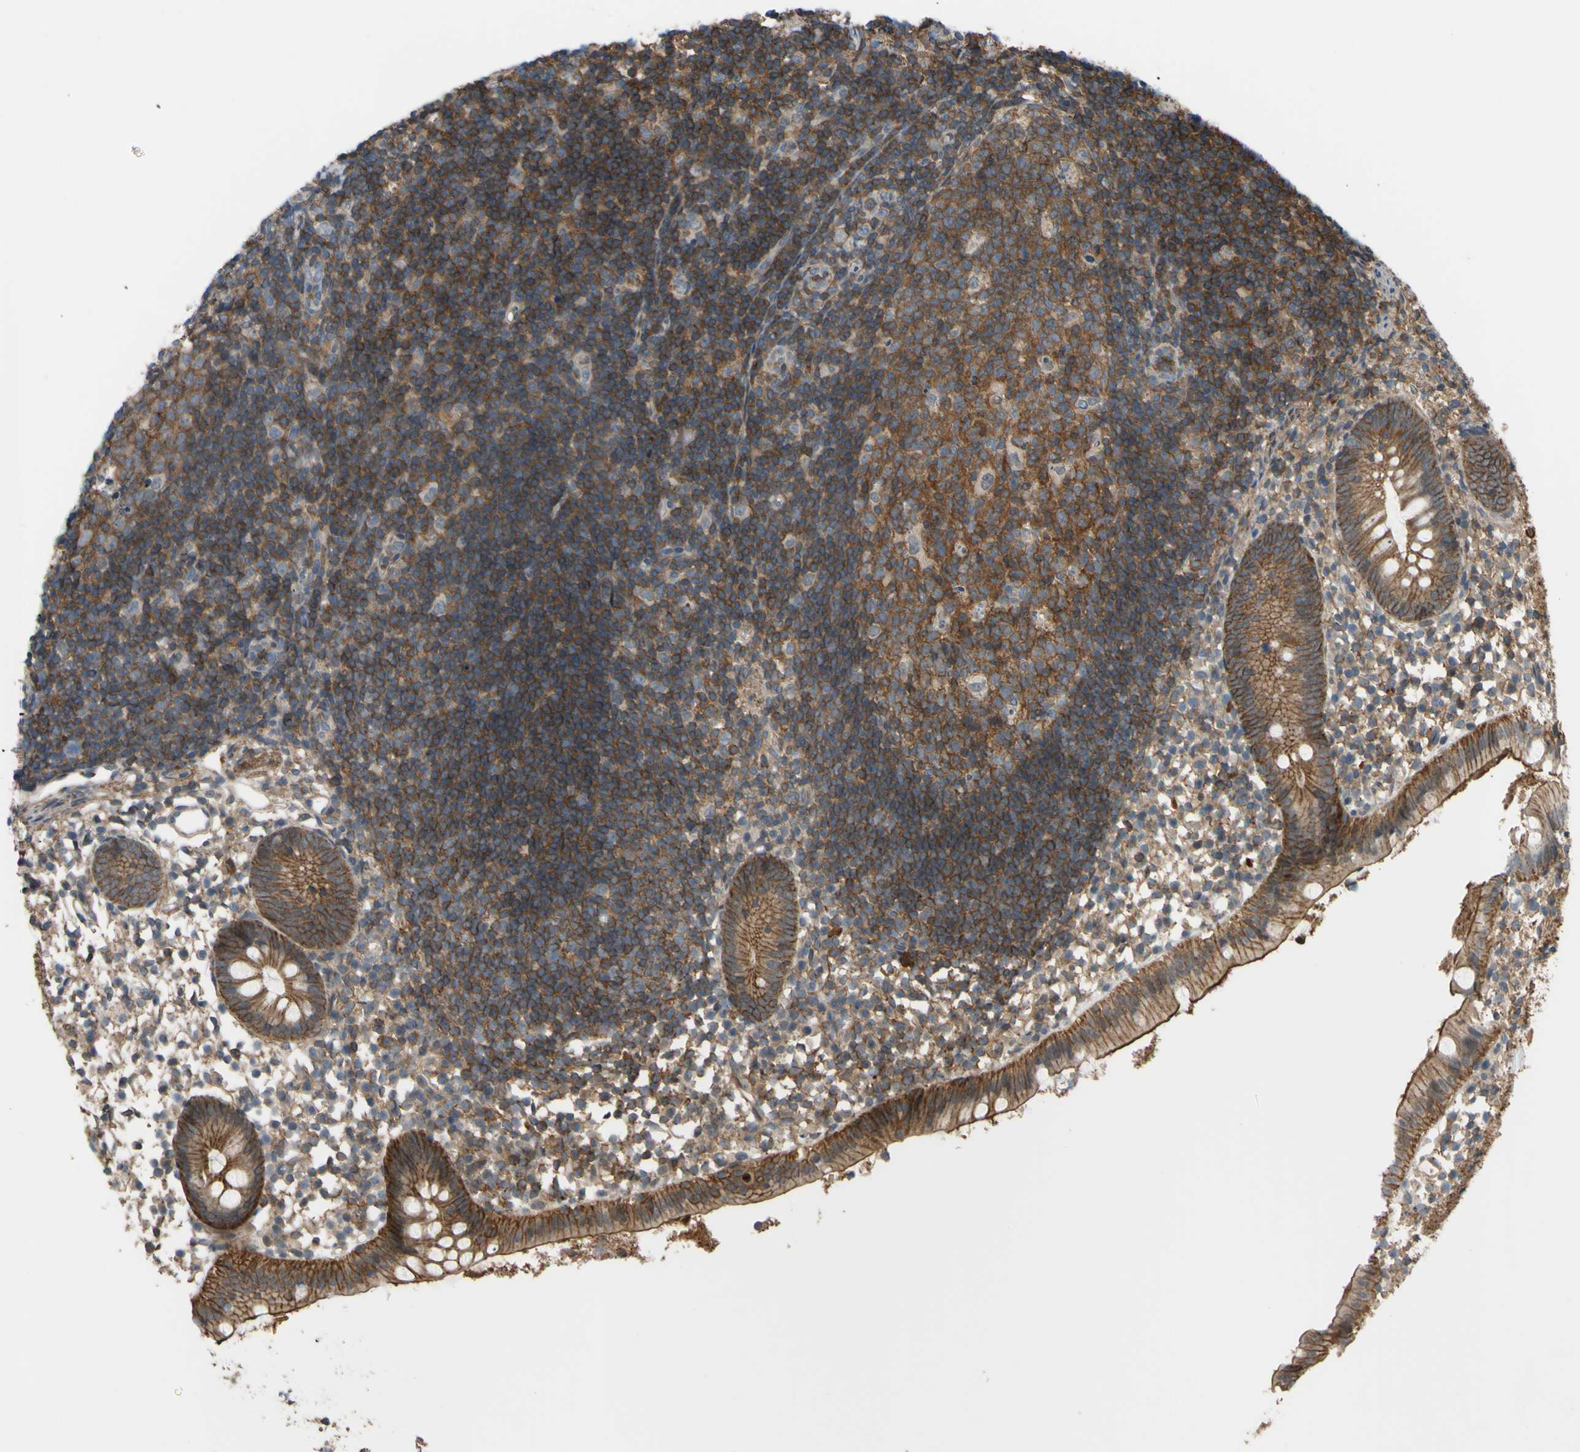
{"staining": {"intensity": "strong", "quantity": ">75%", "location": "cytoplasmic/membranous"}, "tissue": "appendix", "cell_type": "Glandular cells", "image_type": "normal", "snomed": [{"axis": "morphology", "description": "Normal tissue, NOS"}, {"axis": "topography", "description": "Appendix"}], "caption": "A high-resolution photomicrograph shows IHC staining of benign appendix, which exhibits strong cytoplasmic/membranous expression in about >75% of glandular cells.", "gene": "ADD3", "patient": {"sex": "female", "age": 20}}